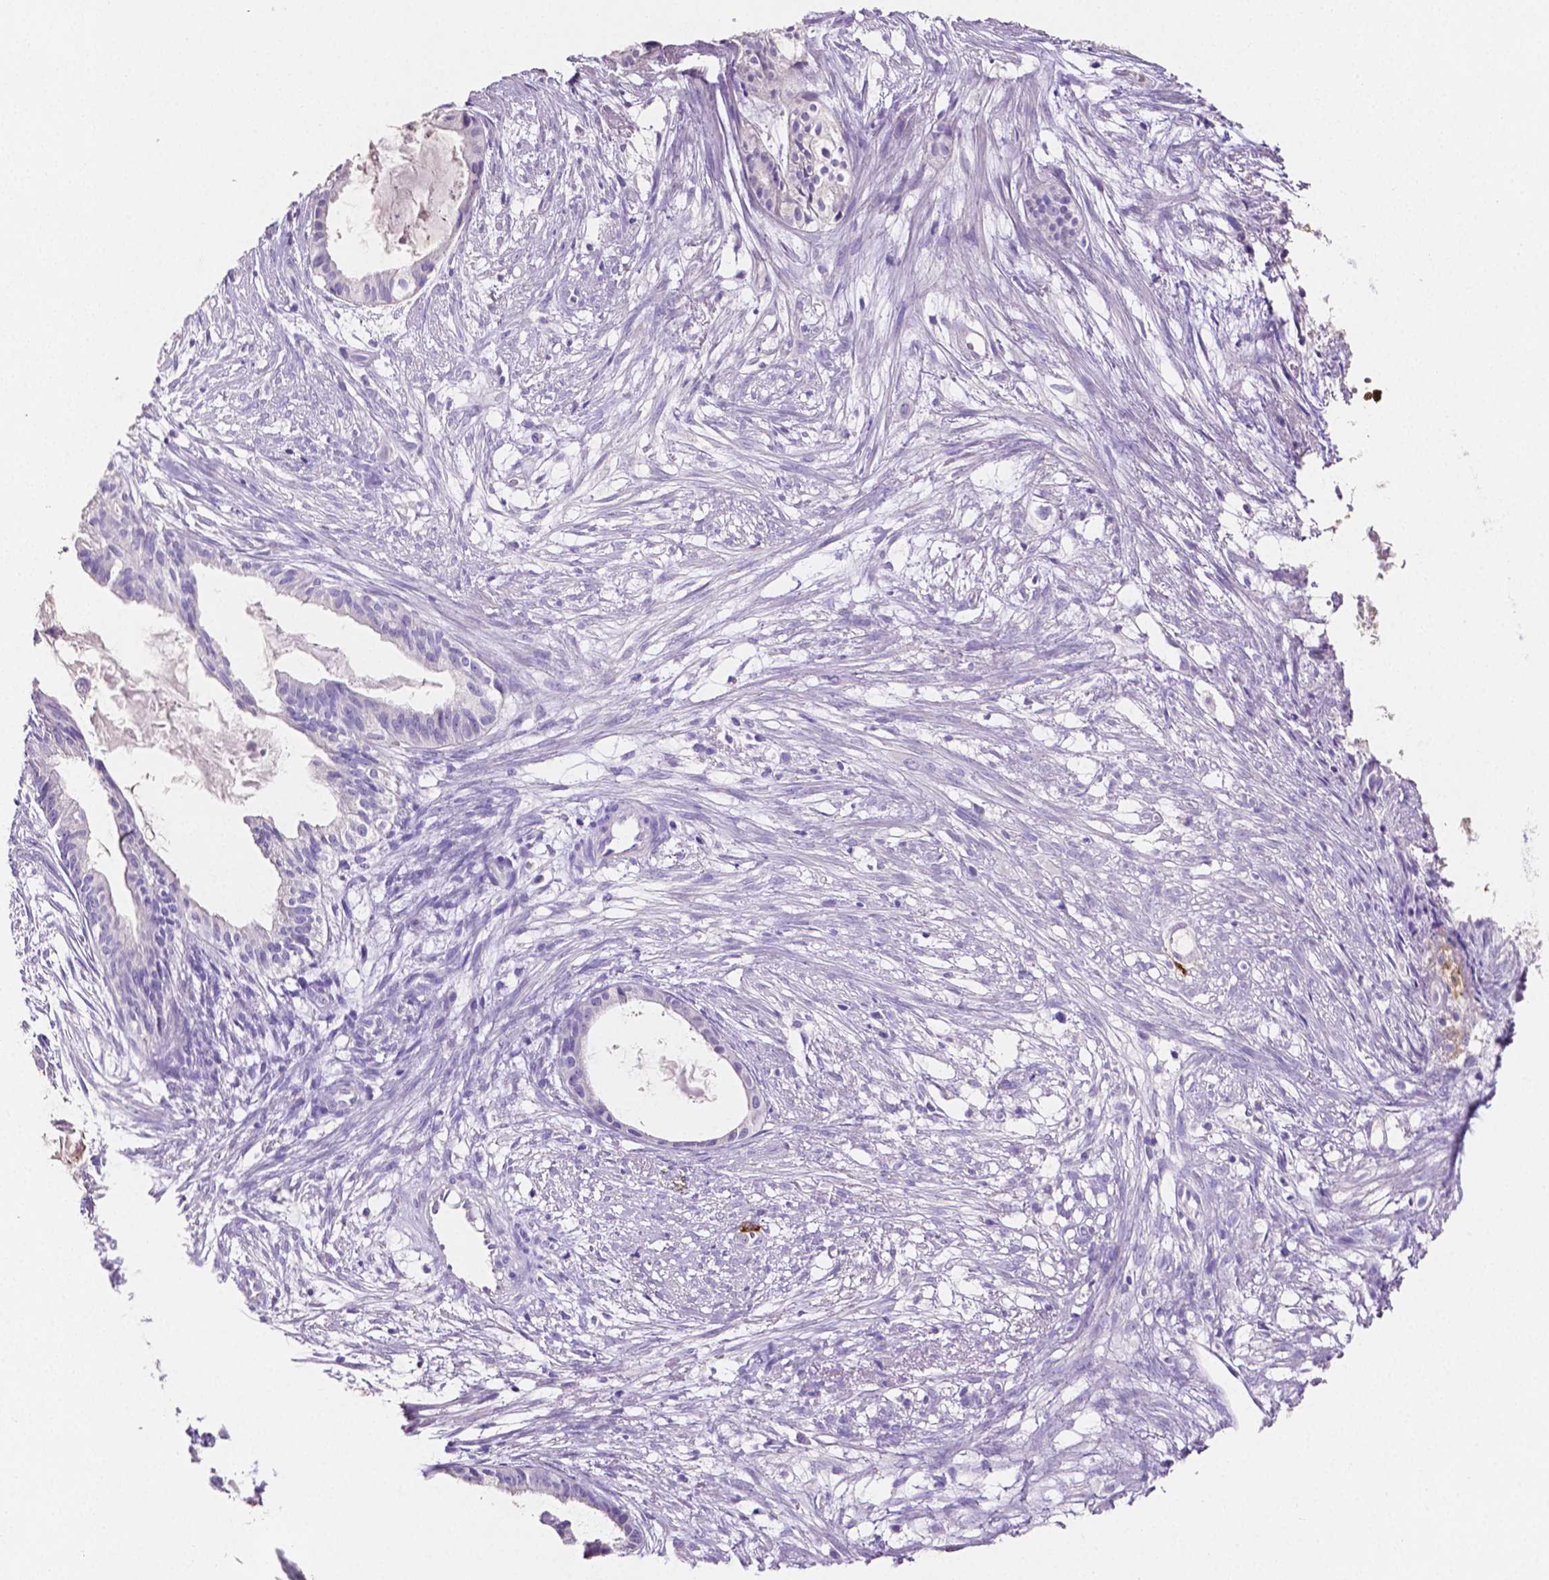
{"staining": {"intensity": "negative", "quantity": "none", "location": "none"}, "tissue": "endometrial cancer", "cell_type": "Tumor cells", "image_type": "cancer", "snomed": [{"axis": "morphology", "description": "Adenocarcinoma, NOS"}, {"axis": "topography", "description": "Endometrium"}], "caption": "Image shows no significant protein positivity in tumor cells of endometrial adenocarcinoma.", "gene": "MMP9", "patient": {"sex": "female", "age": 86}}